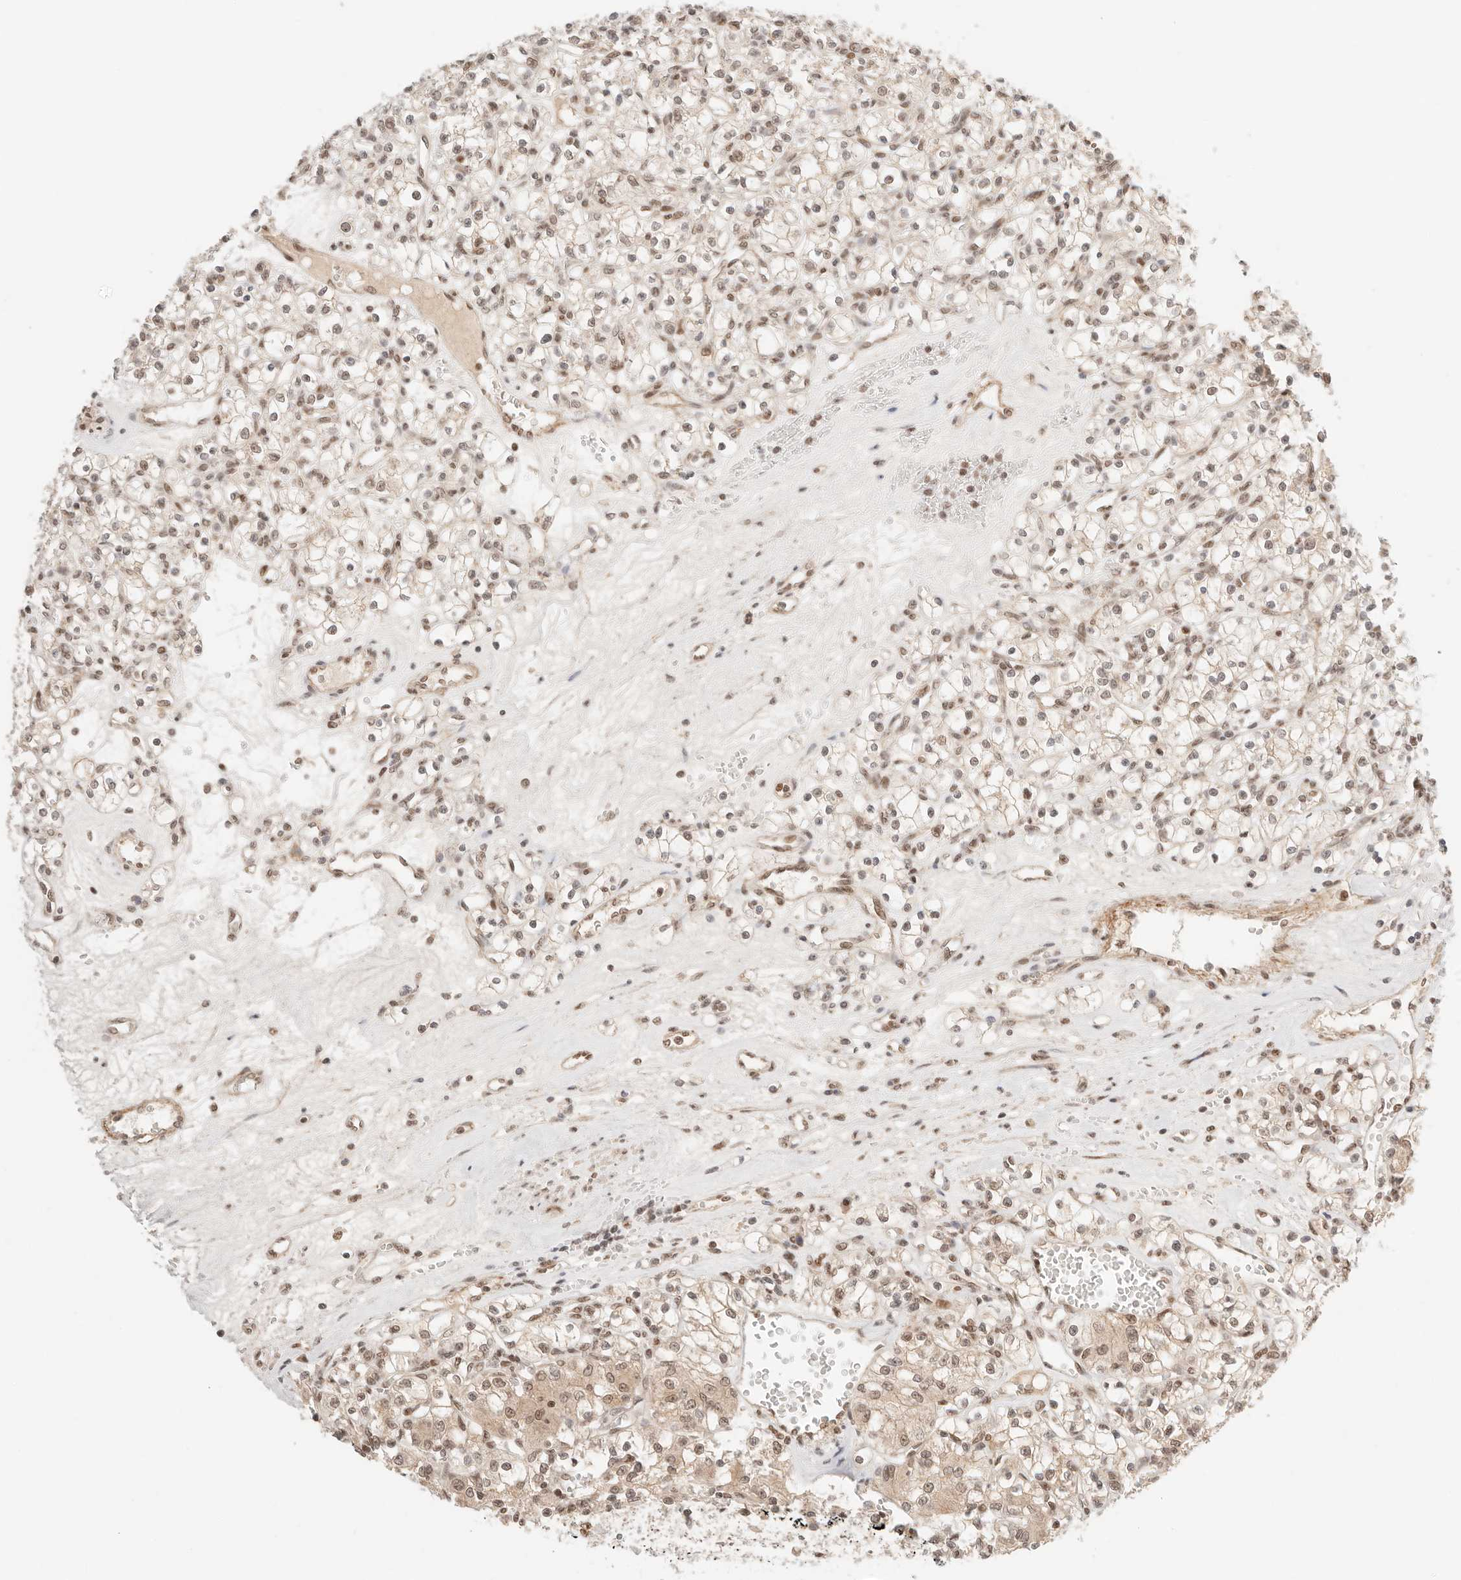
{"staining": {"intensity": "moderate", "quantity": "25%-75%", "location": "nuclear"}, "tissue": "renal cancer", "cell_type": "Tumor cells", "image_type": "cancer", "snomed": [{"axis": "morphology", "description": "Adenocarcinoma, NOS"}, {"axis": "topography", "description": "Kidney"}], "caption": "Immunohistochemistry (DAB) staining of human renal cancer demonstrates moderate nuclear protein expression in approximately 25%-75% of tumor cells.", "gene": "GTF2E2", "patient": {"sex": "female", "age": 59}}